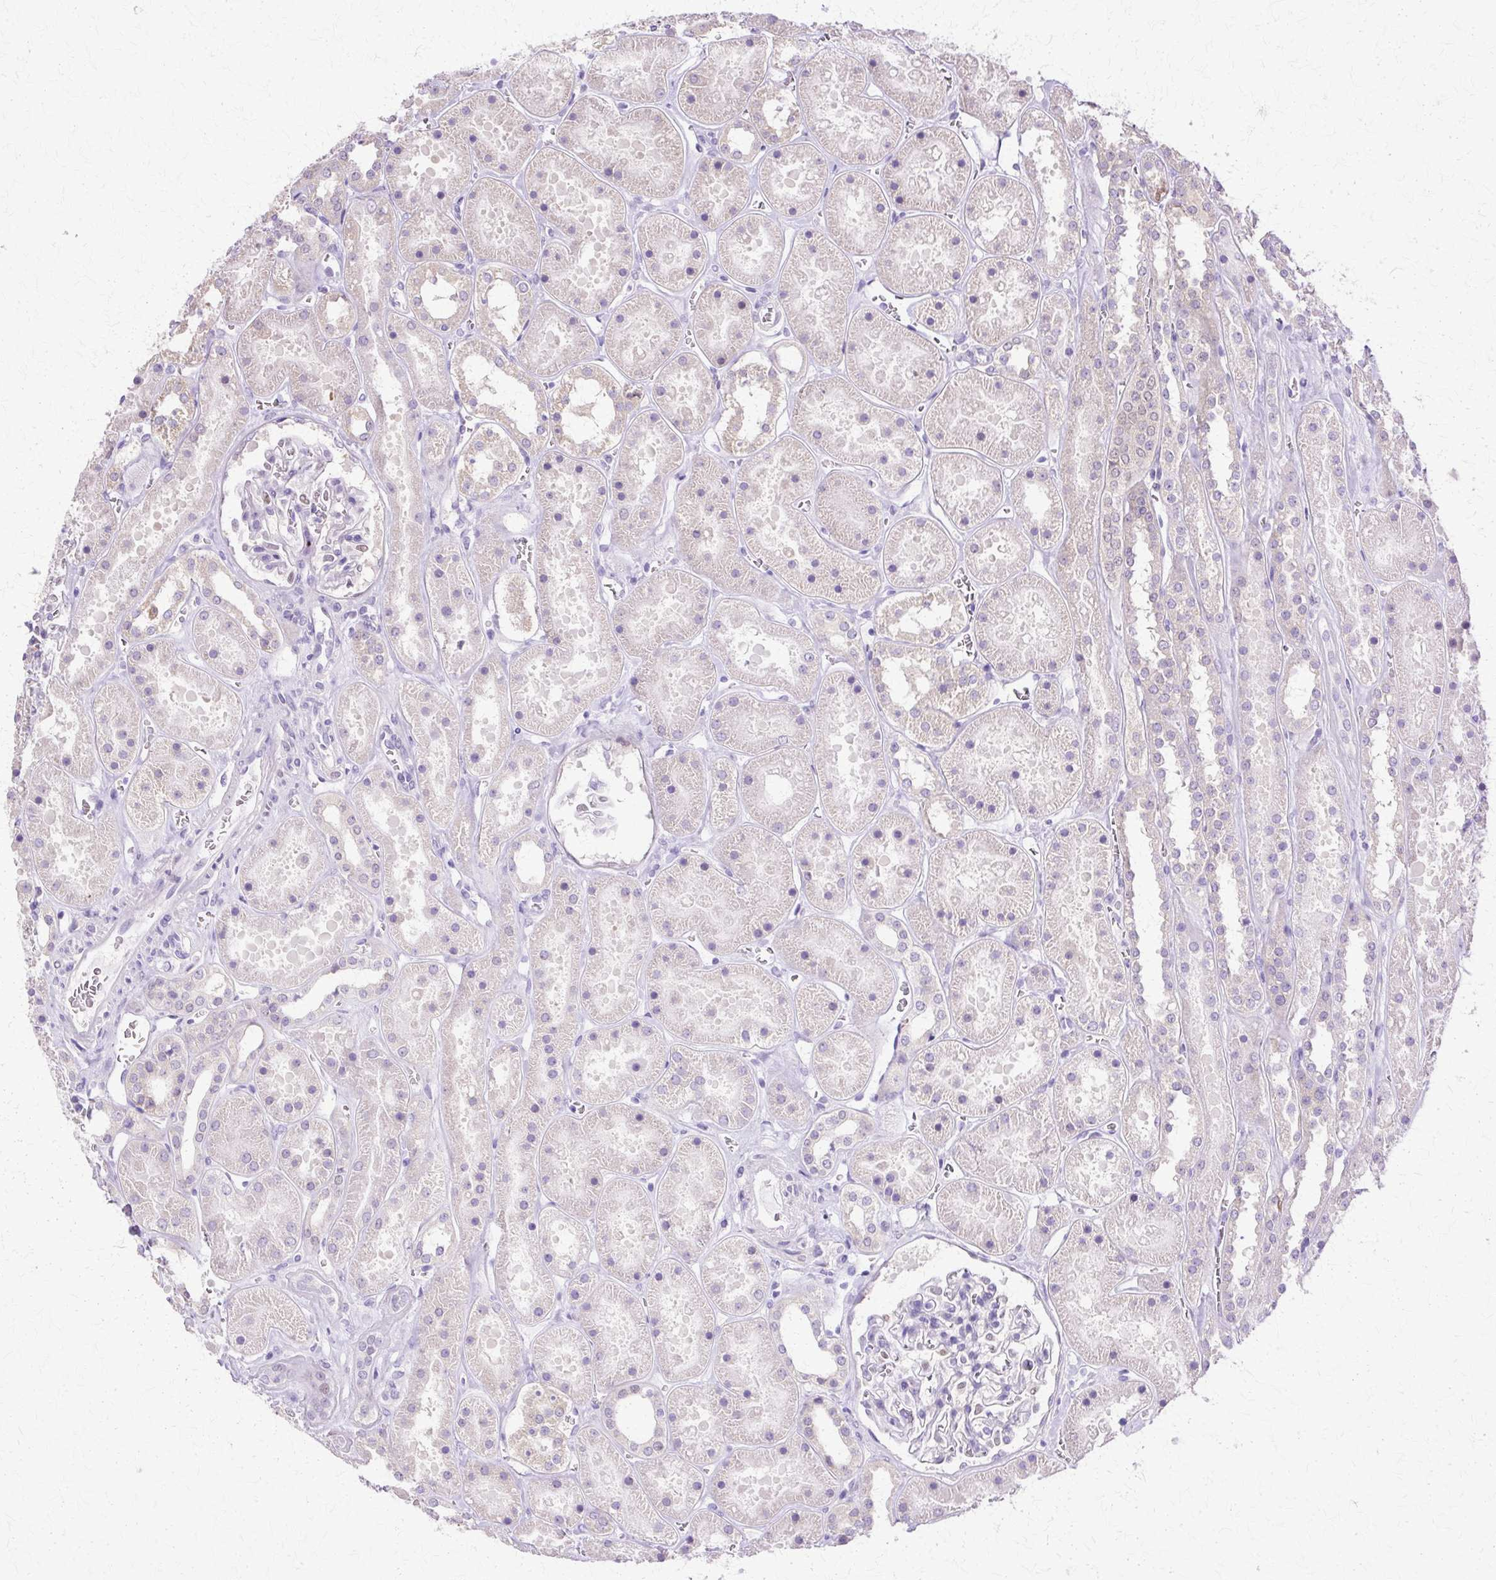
{"staining": {"intensity": "moderate", "quantity": "<25%", "location": "nuclear"}, "tissue": "kidney", "cell_type": "Cells in glomeruli", "image_type": "normal", "snomed": [{"axis": "morphology", "description": "Normal tissue, NOS"}, {"axis": "topography", "description": "Kidney"}], "caption": "A micrograph showing moderate nuclear expression in about <25% of cells in glomeruli in benign kidney, as visualized by brown immunohistochemical staining.", "gene": "HSPA1A", "patient": {"sex": "female", "age": 41}}